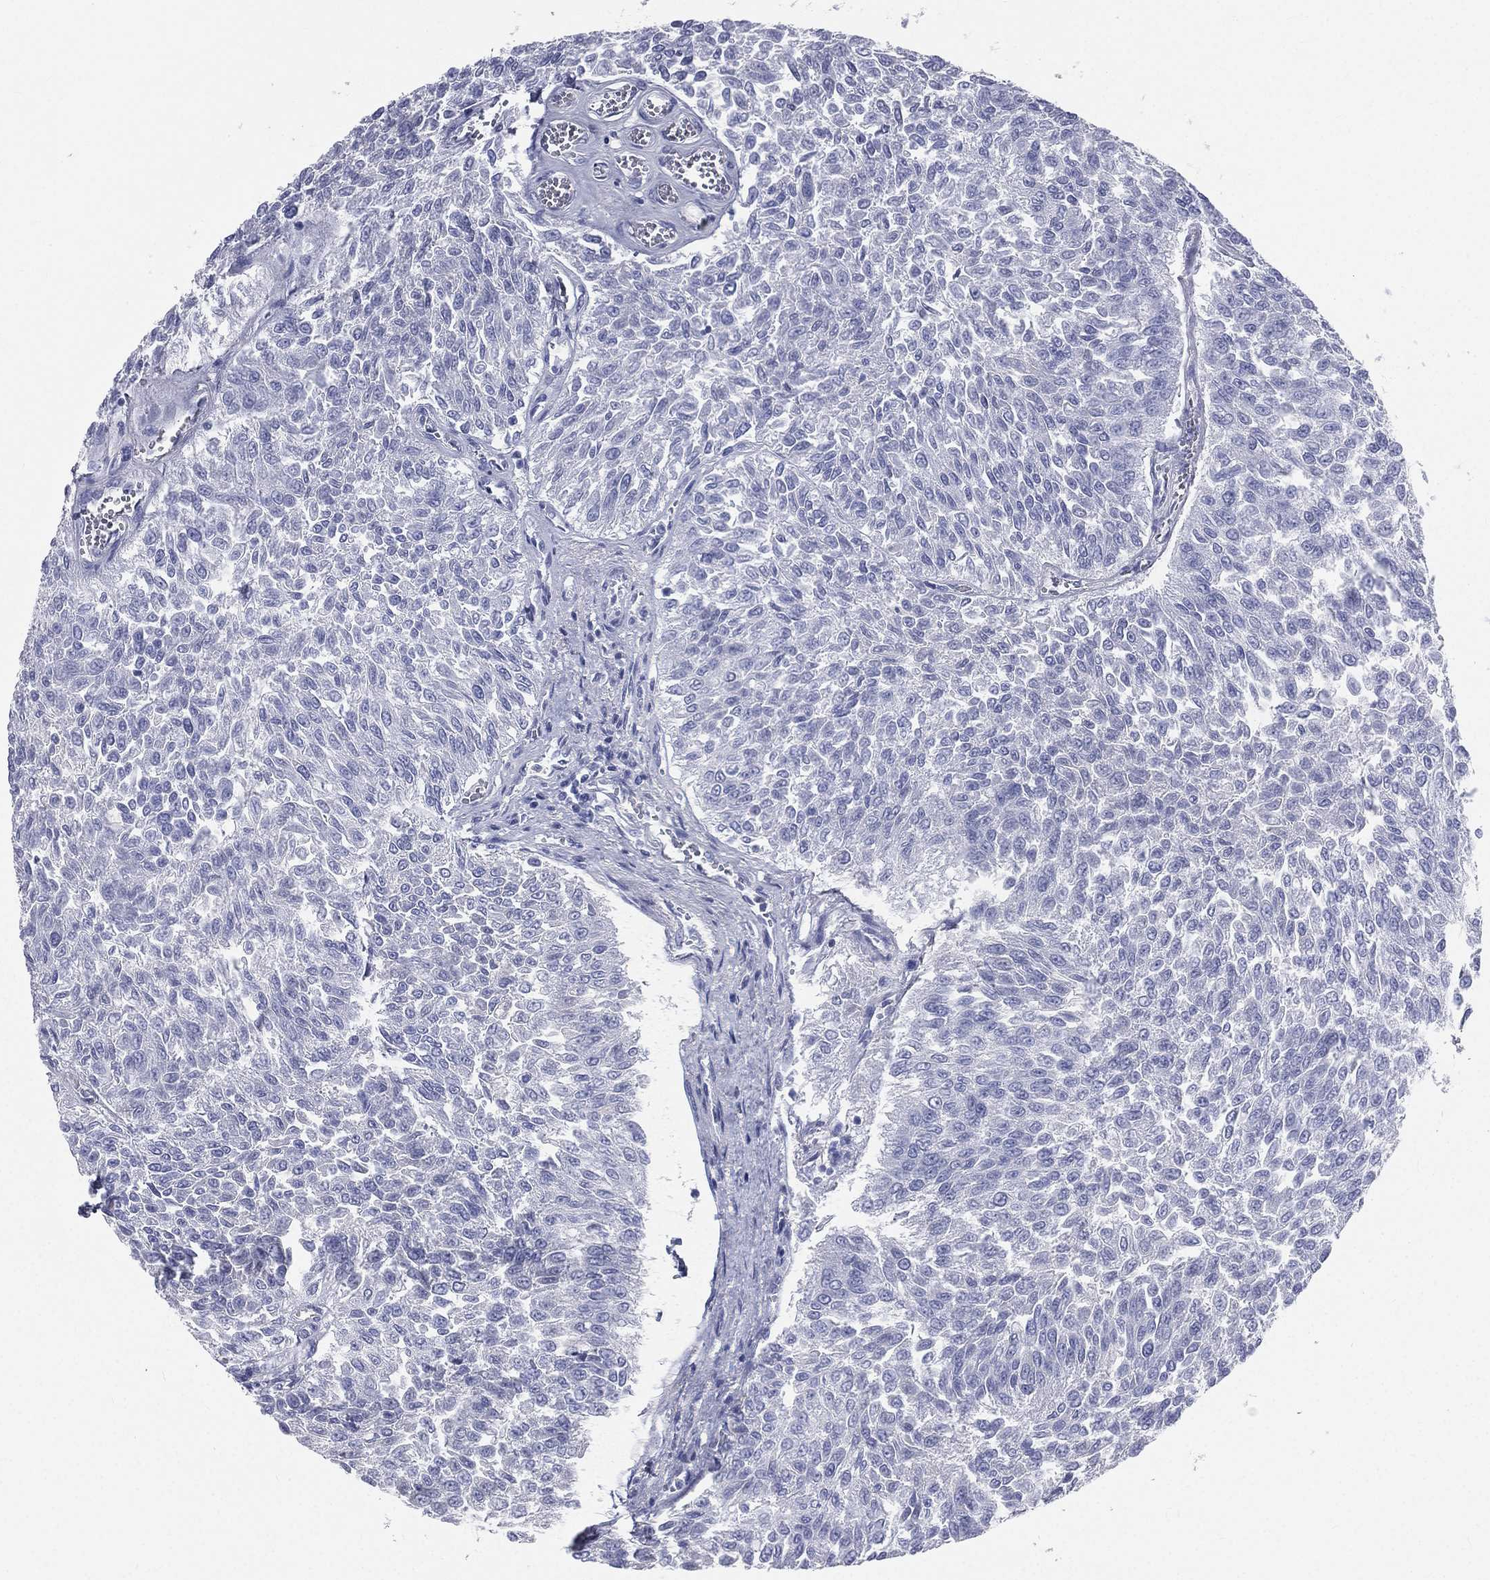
{"staining": {"intensity": "negative", "quantity": "none", "location": "none"}, "tissue": "urothelial cancer", "cell_type": "Tumor cells", "image_type": "cancer", "snomed": [{"axis": "morphology", "description": "Urothelial carcinoma, Low grade"}, {"axis": "topography", "description": "Urinary bladder"}], "caption": "Human urothelial carcinoma (low-grade) stained for a protein using immunohistochemistry demonstrates no staining in tumor cells.", "gene": "HP", "patient": {"sex": "male", "age": 78}}